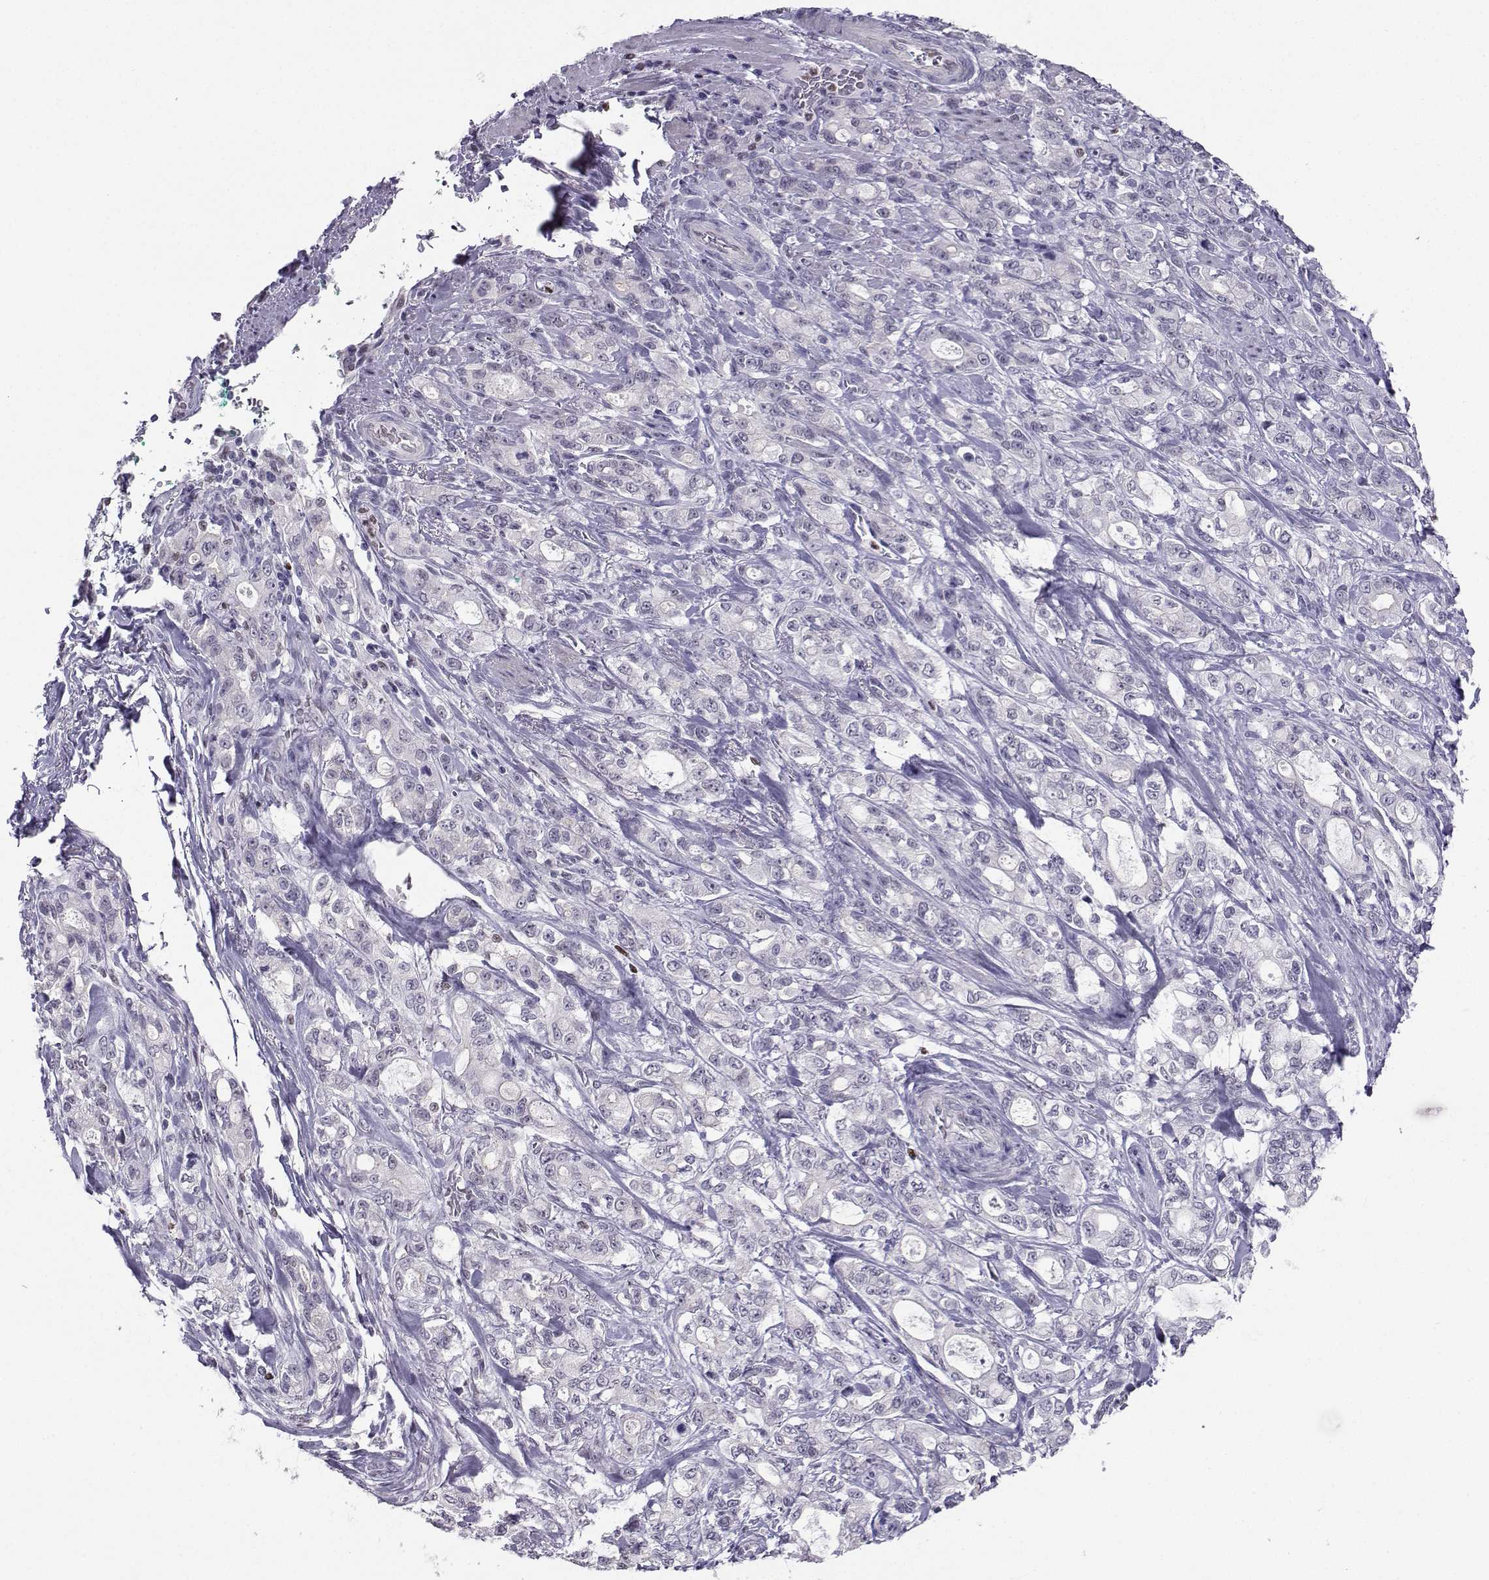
{"staining": {"intensity": "negative", "quantity": "none", "location": "none"}, "tissue": "stomach cancer", "cell_type": "Tumor cells", "image_type": "cancer", "snomed": [{"axis": "morphology", "description": "Adenocarcinoma, NOS"}, {"axis": "topography", "description": "Stomach"}], "caption": "Photomicrograph shows no significant protein expression in tumor cells of stomach cancer.", "gene": "TEDC2", "patient": {"sex": "male", "age": 63}}